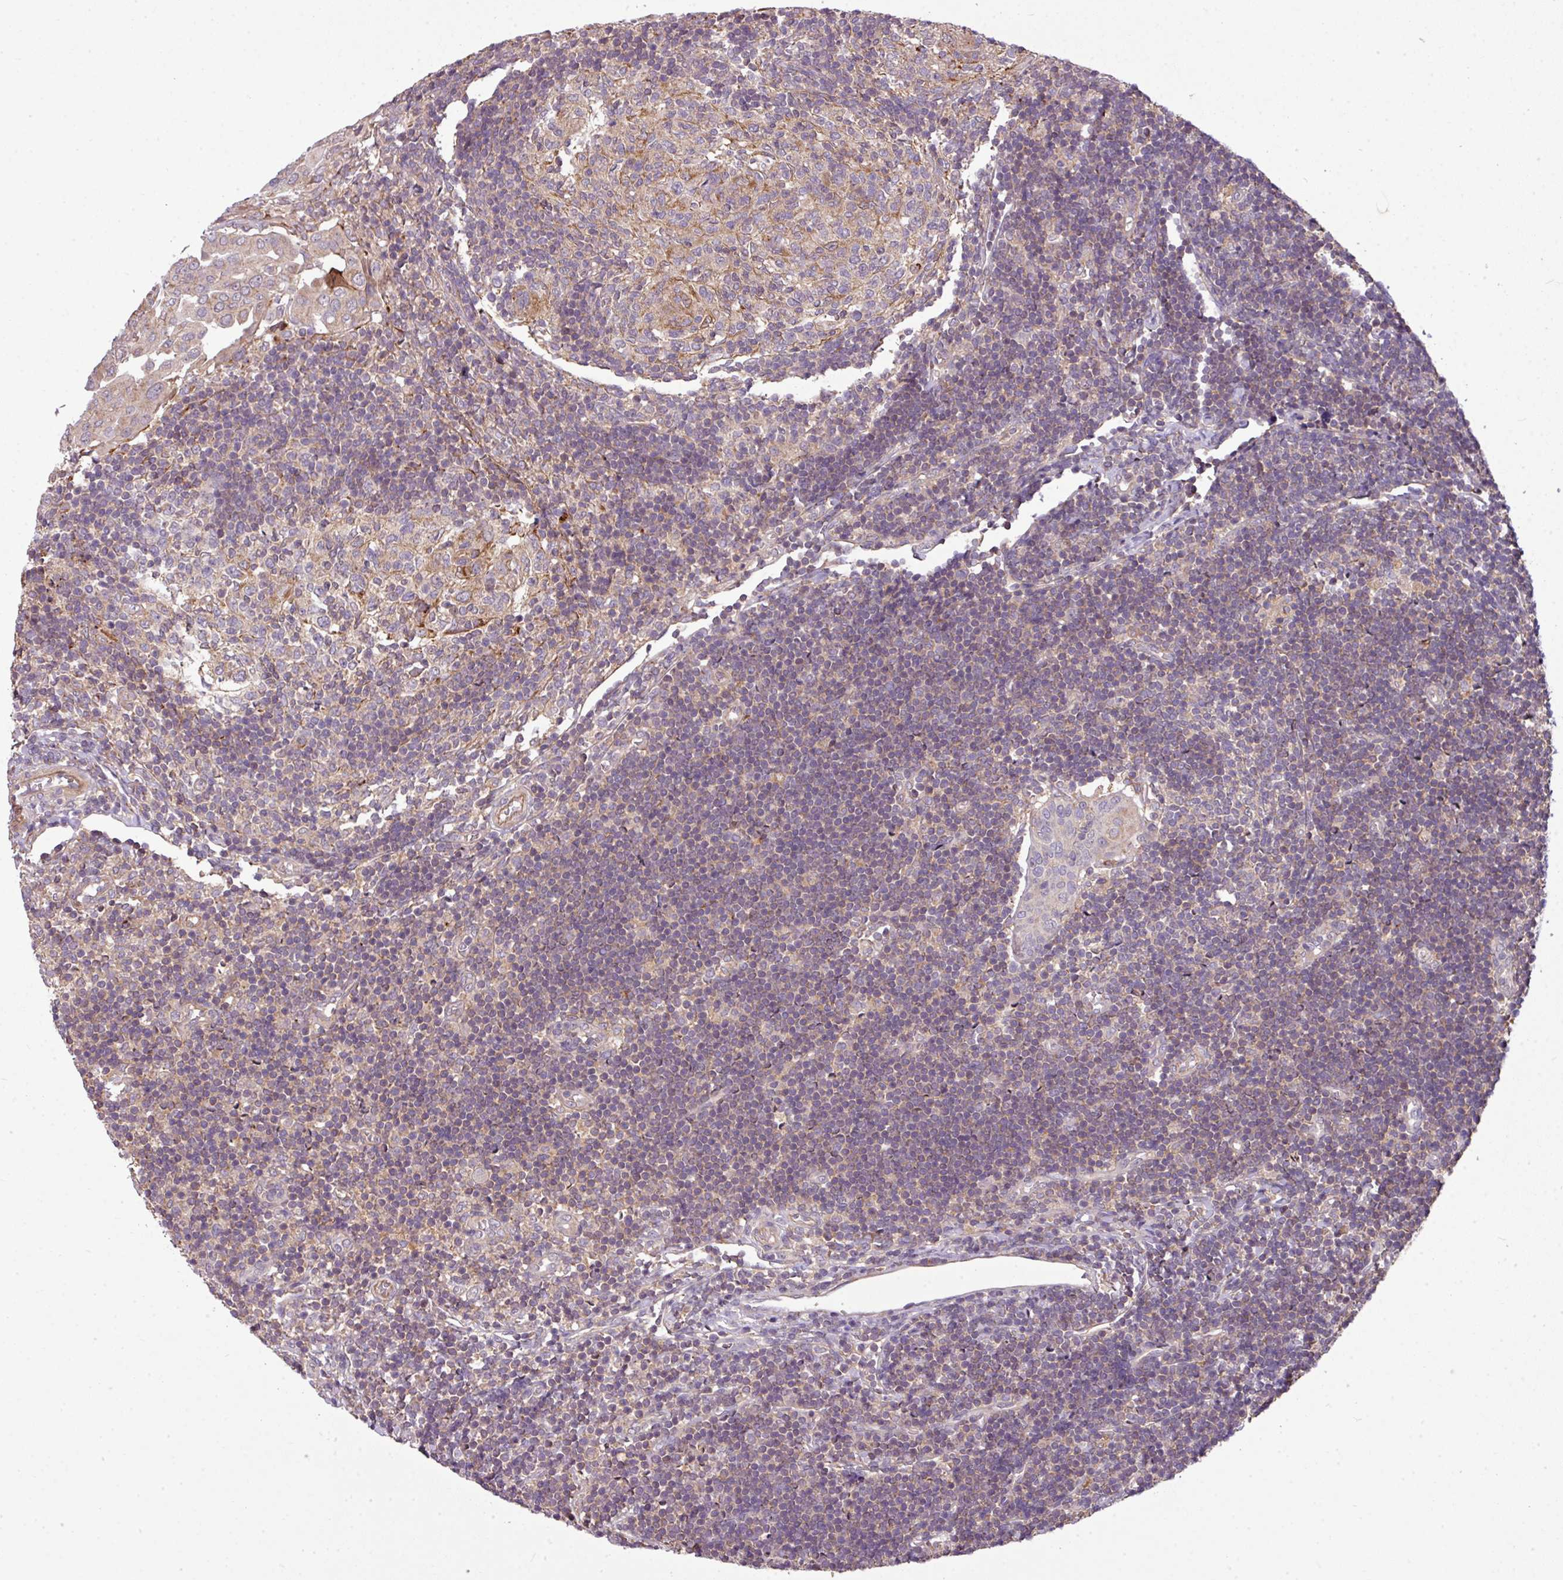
{"staining": {"intensity": "weak", "quantity": ">75%", "location": "cytoplasmic/membranous"}, "tissue": "thyroid cancer", "cell_type": "Tumor cells", "image_type": "cancer", "snomed": [{"axis": "morphology", "description": "Papillary adenocarcinoma, NOS"}, {"axis": "topography", "description": "Thyroid gland"}], "caption": "The histopathology image shows staining of thyroid papillary adenocarcinoma, revealing weak cytoplasmic/membranous protein staining (brown color) within tumor cells. The staining was performed using DAB (3,3'-diaminobenzidine), with brown indicating positive protein expression. Nuclei are stained blue with hematoxylin.", "gene": "PAPLN", "patient": {"sex": "male", "age": 33}}